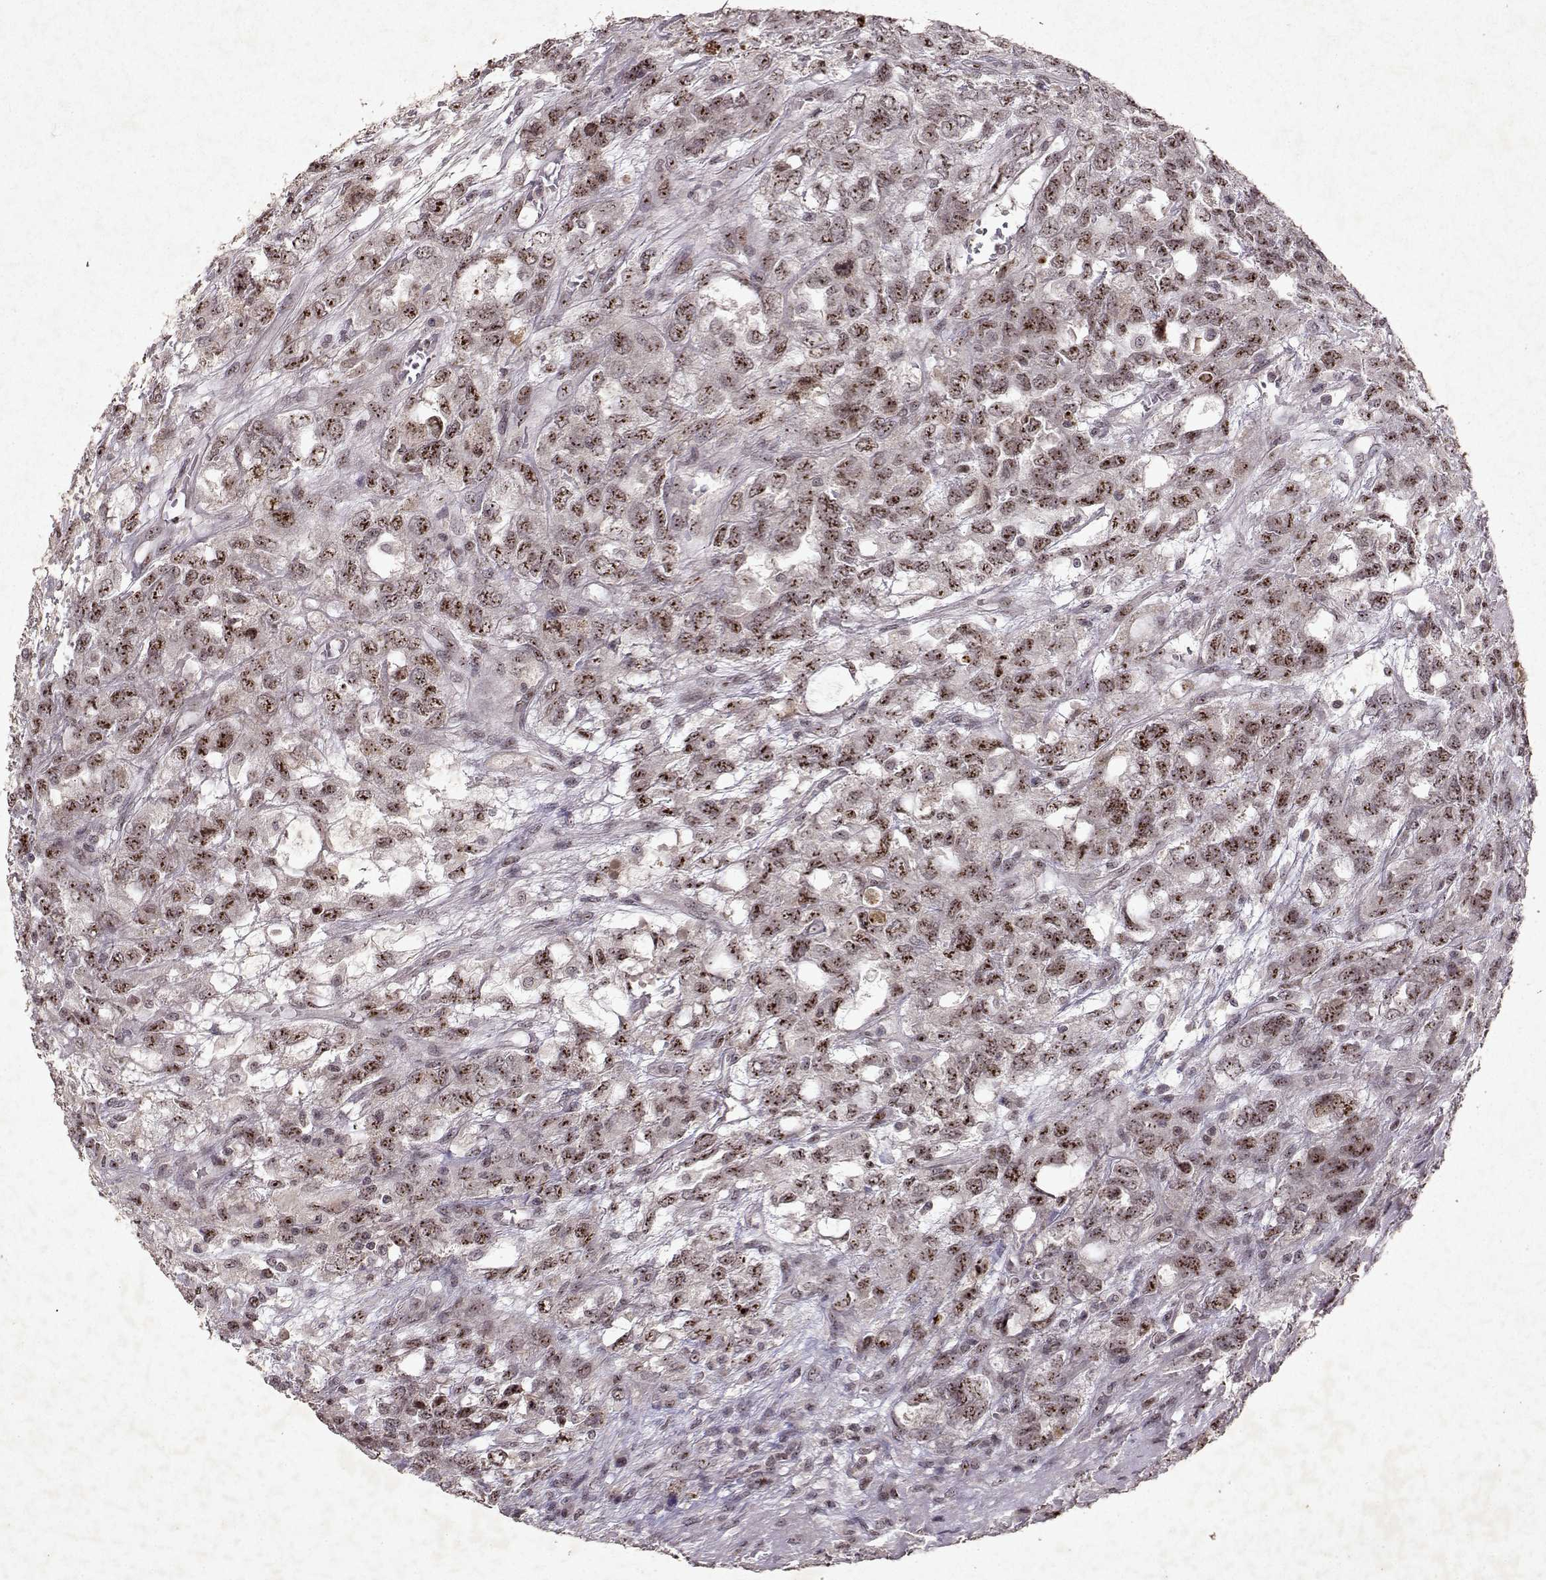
{"staining": {"intensity": "moderate", "quantity": ">75%", "location": "nuclear"}, "tissue": "testis cancer", "cell_type": "Tumor cells", "image_type": "cancer", "snomed": [{"axis": "morphology", "description": "Seminoma, NOS"}, {"axis": "topography", "description": "Testis"}], "caption": "Immunohistochemical staining of human seminoma (testis) displays moderate nuclear protein staining in approximately >75% of tumor cells. The staining was performed using DAB (3,3'-diaminobenzidine) to visualize the protein expression in brown, while the nuclei were stained in blue with hematoxylin (Magnification: 20x).", "gene": "DDX56", "patient": {"sex": "male", "age": 52}}